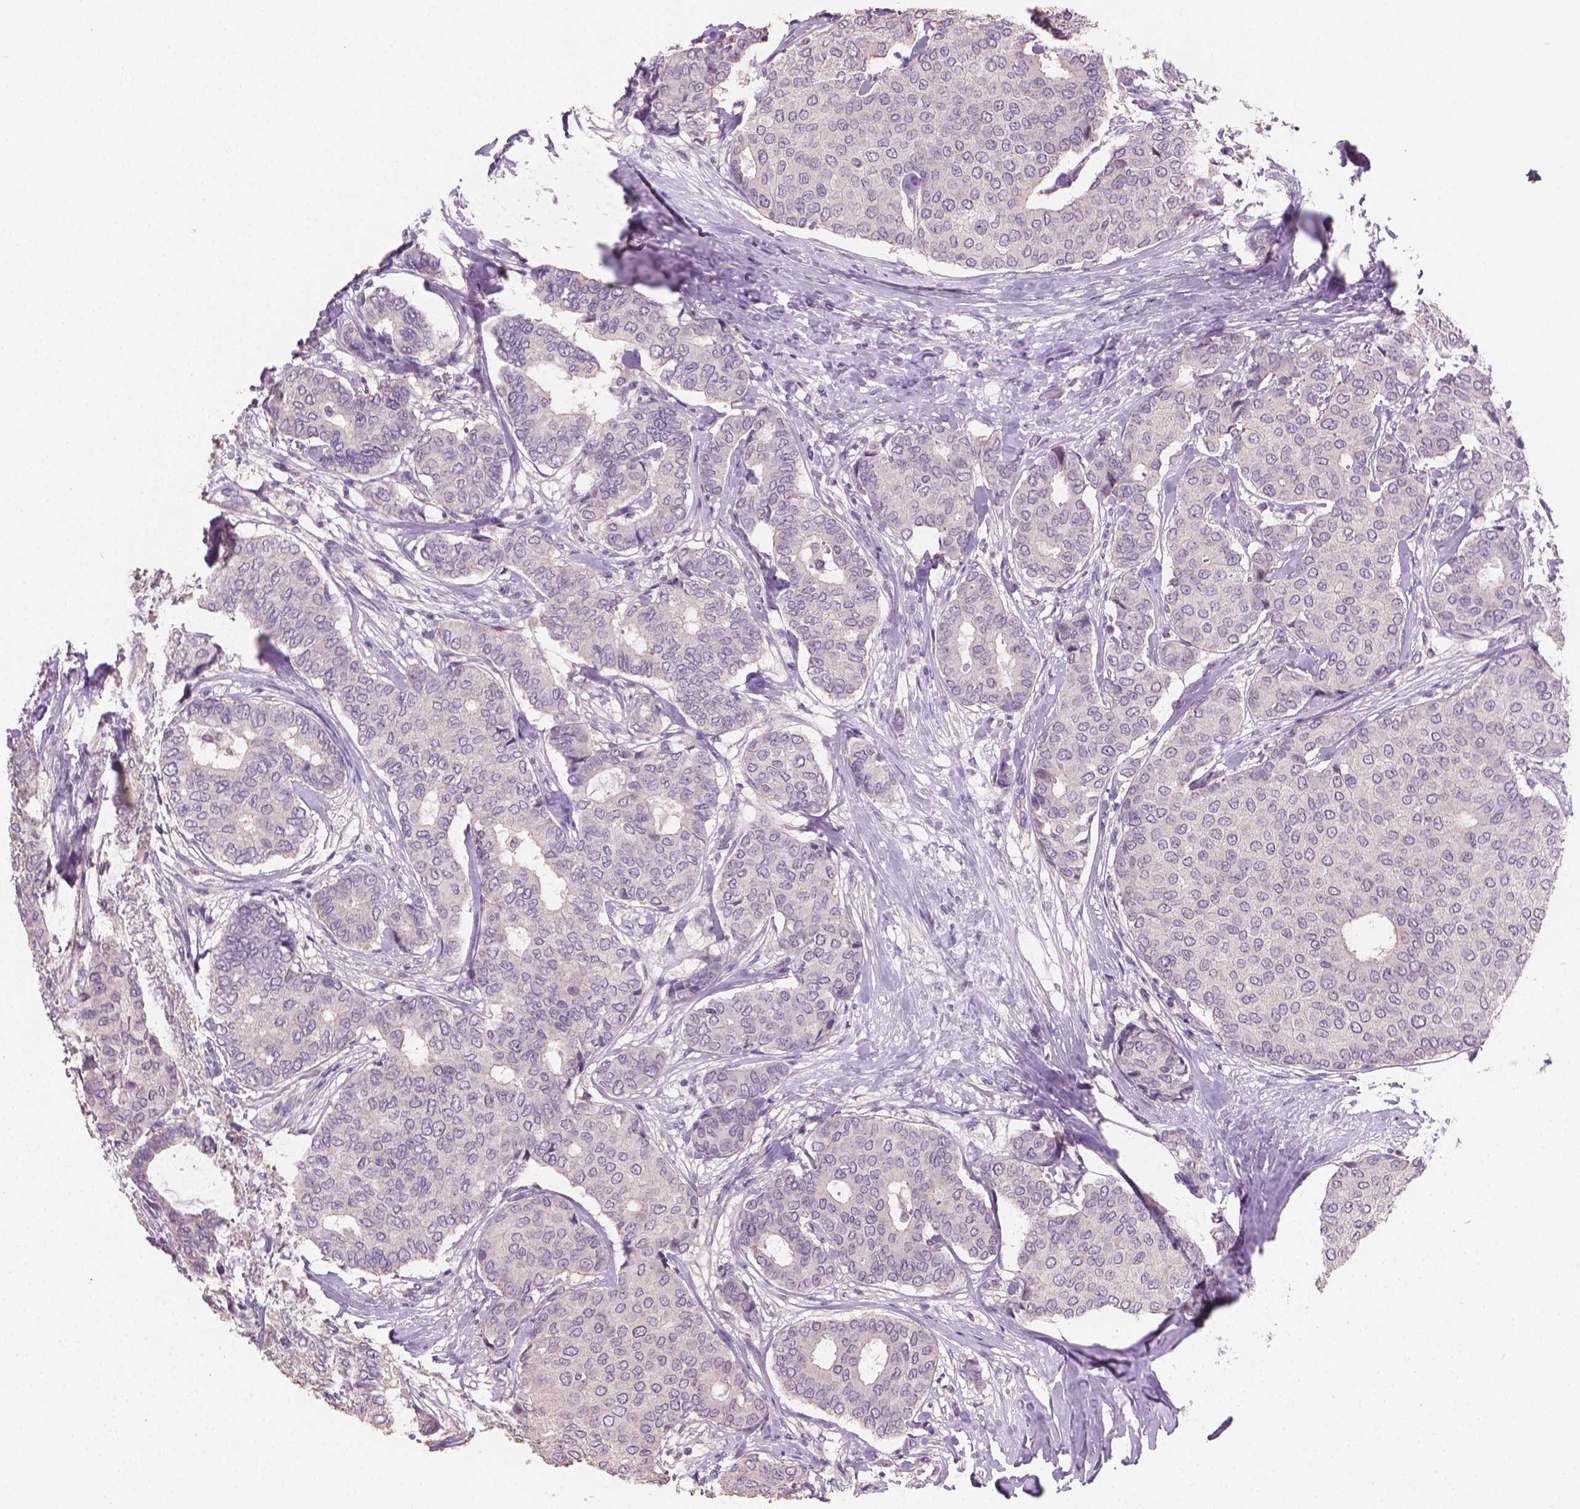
{"staining": {"intensity": "negative", "quantity": "none", "location": "none"}, "tissue": "breast cancer", "cell_type": "Tumor cells", "image_type": "cancer", "snomed": [{"axis": "morphology", "description": "Duct carcinoma"}, {"axis": "topography", "description": "Breast"}], "caption": "A high-resolution image shows IHC staining of breast cancer (infiltrating ductal carcinoma), which demonstrates no significant staining in tumor cells. The staining was performed using DAB to visualize the protein expression in brown, while the nuclei were stained in blue with hematoxylin (Magnification: 20x).", "gene": "CATIP", "patient": {"sex": "female", "age": 75}}